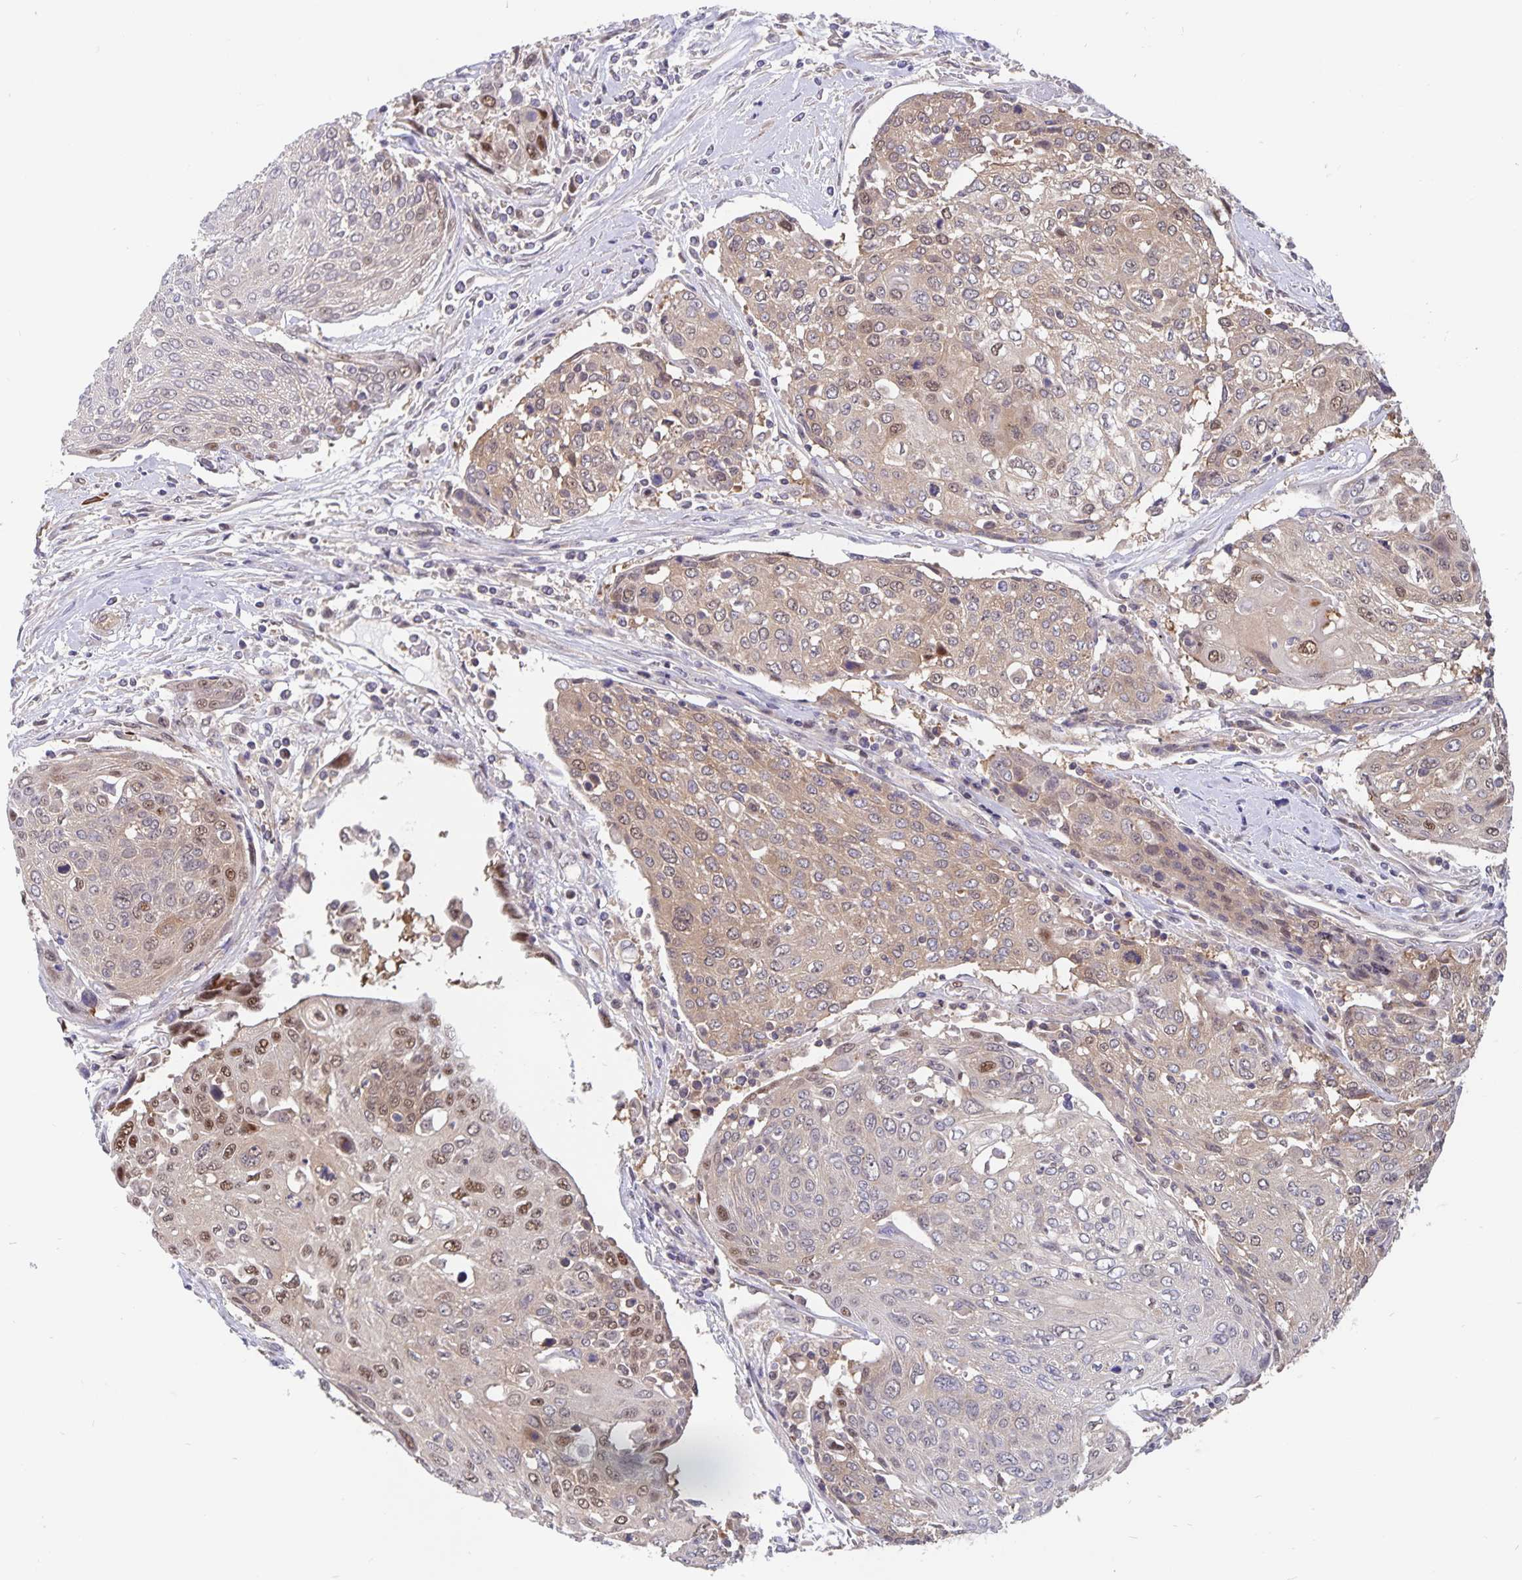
{"staining": {"intensity": "moderate", "quantity": "25%-75%", "location": "cytoplasmic/membranous,nuclear"}, "tissue": "urothelial cancer", "cell_type": "Tumor cells", "image_type": "cancer", "snomed": [{"axis": "morphology", "description": "Urothelial carcinoma, High grade"}, {"axis": "topography", "description": "Urinary bladder"}], "caption": "Brown immunohistochemical staining in human high-grade urothelial carcinoma displays moderate cytoplasmic/membranous and nuclear staining in about 25%-75% of tumor cells.", "gene": "BAG6", "patient": {"sex": "female", "age": 70}}